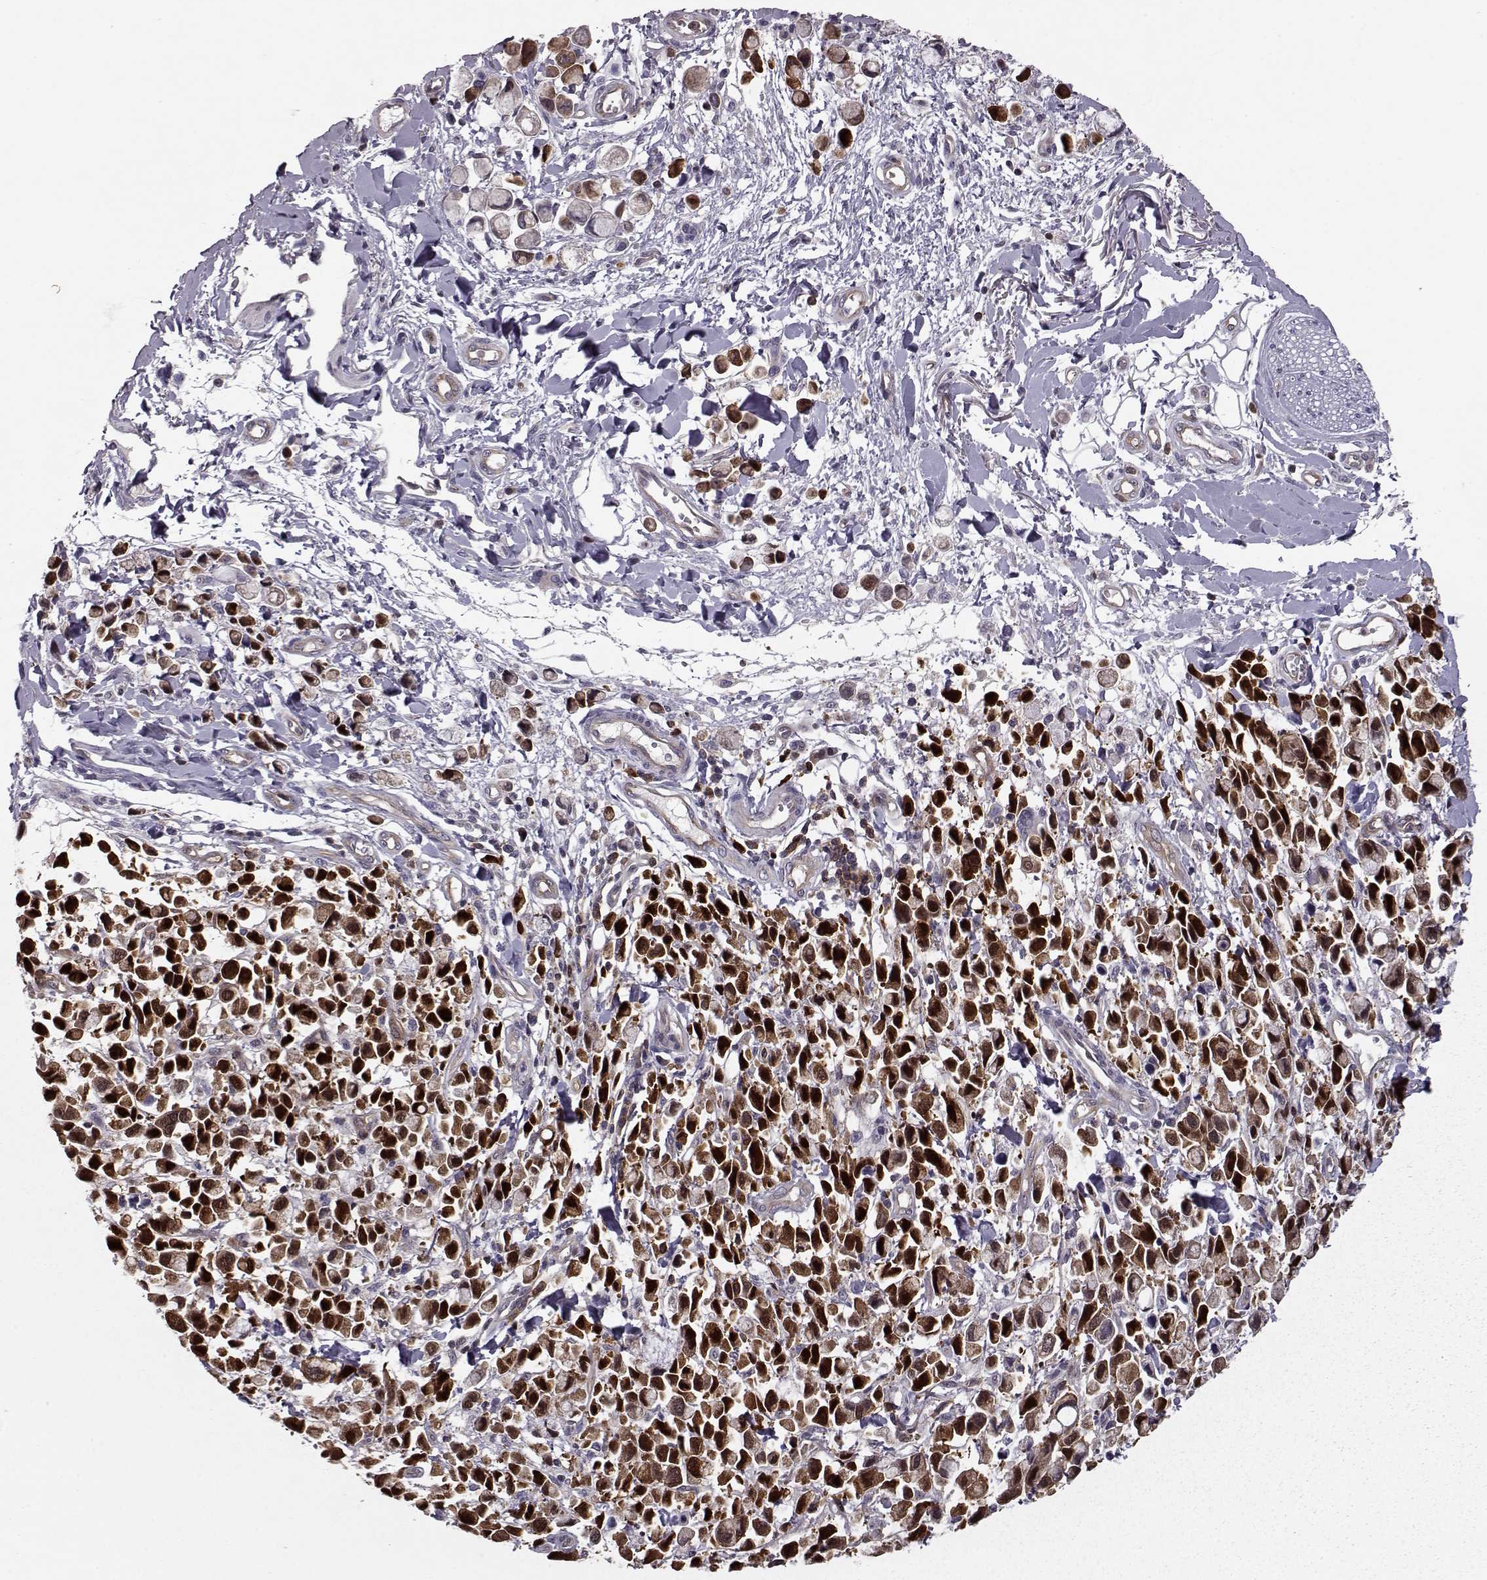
{"staining": {"intensity": "strong", "quantity": ">75%", "location": "nuclear"}, "tissue": "stomach cancer", "cell_type": "Tumor cells", "image_type": "cancer", "snomed": [{"axis": "morphology", "description": "Adenocarcinoma, NOS"}, {"axis": "topography", "description": "Stomach"}], "caption": "Strong nuclear staining for a protein is identified in approximately >75% of tumor cells of stomach cancer (adenocarcinoma) using immunohistochemistry.", "gene": "RANBP1", "patient": {"sex": "female", "age": 81}}